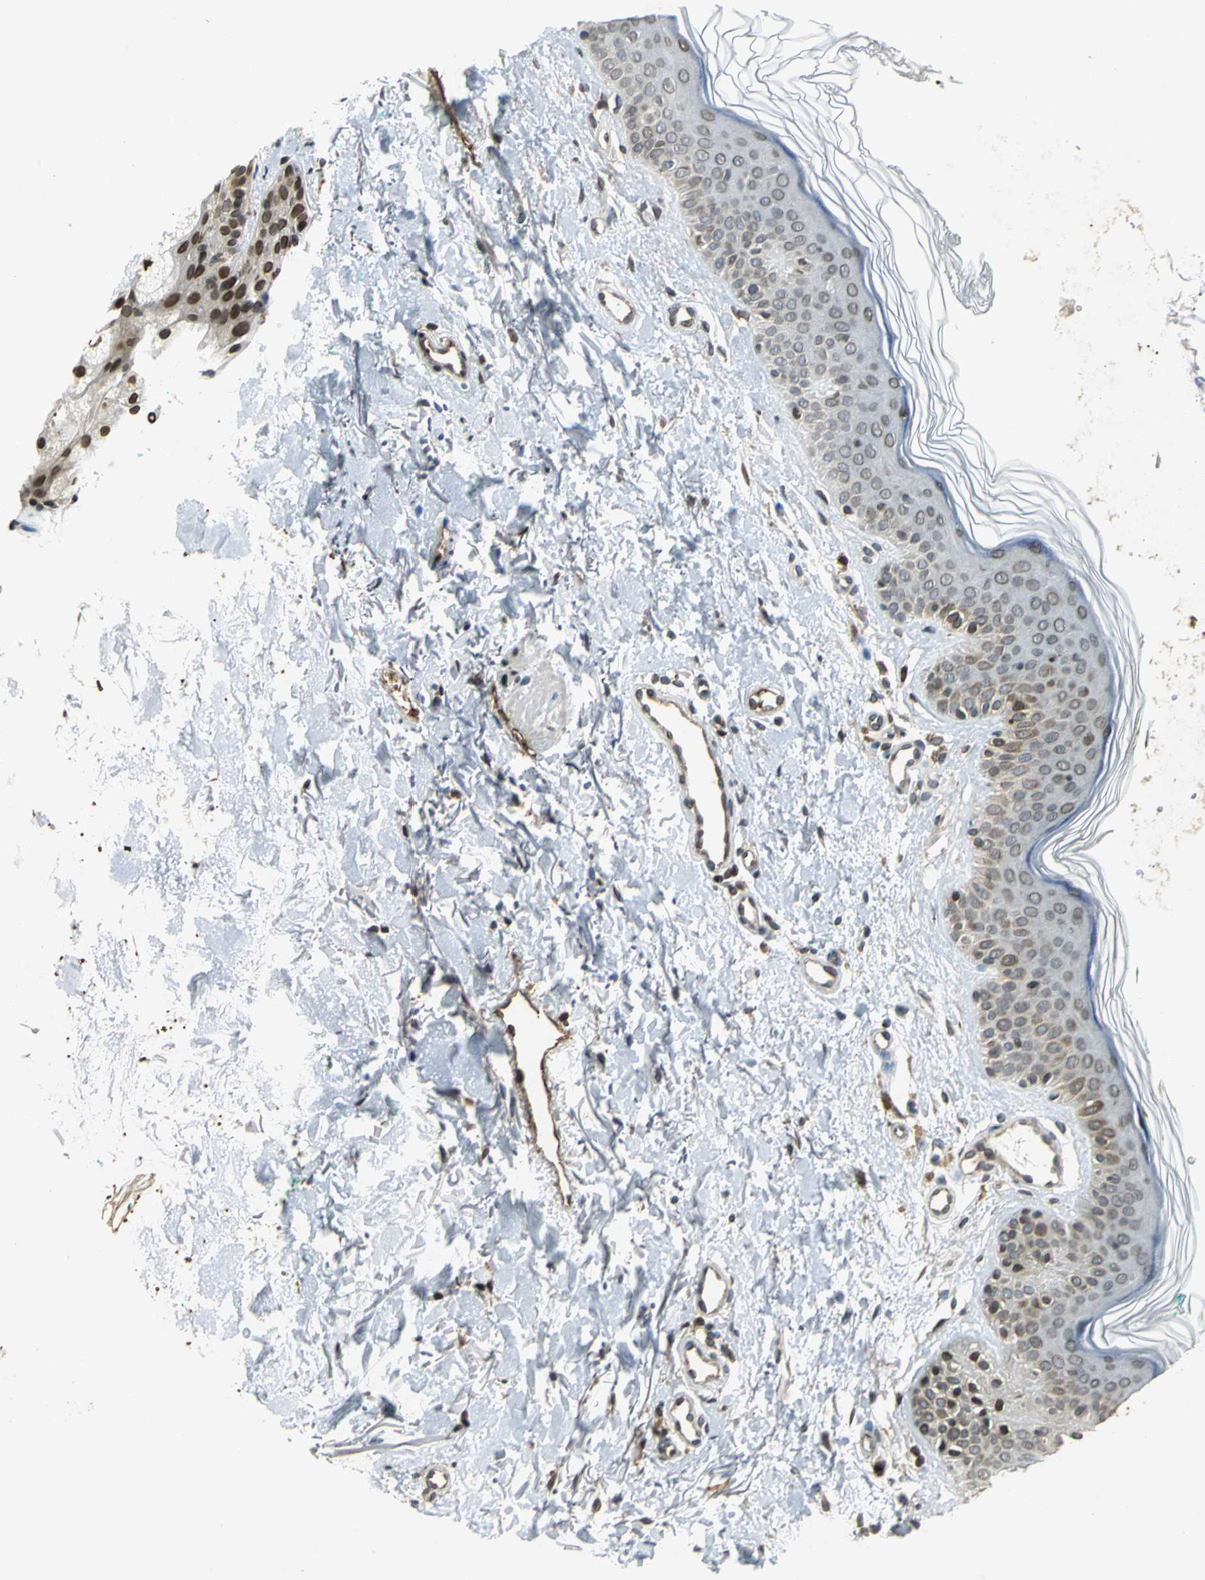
{"staining": {"intensity": "moderate", "quantity": ">75%", "location": "nuclear"}, "tissue": "skin", "cell_type": "Fibroblasts", "image_type": "normal", "snomed": [{"axis": "morphology", "description": "Normal tissue, NOS"}, {"axis": "topography", "description": "Skin"}], "caption": "Protein staining reveals moderate nuclear positivity in approximately >75% of fibroblasts in unremarkable skin.", "gene": "BRIP1", "patient": {"sex": "male", "age": 71}}